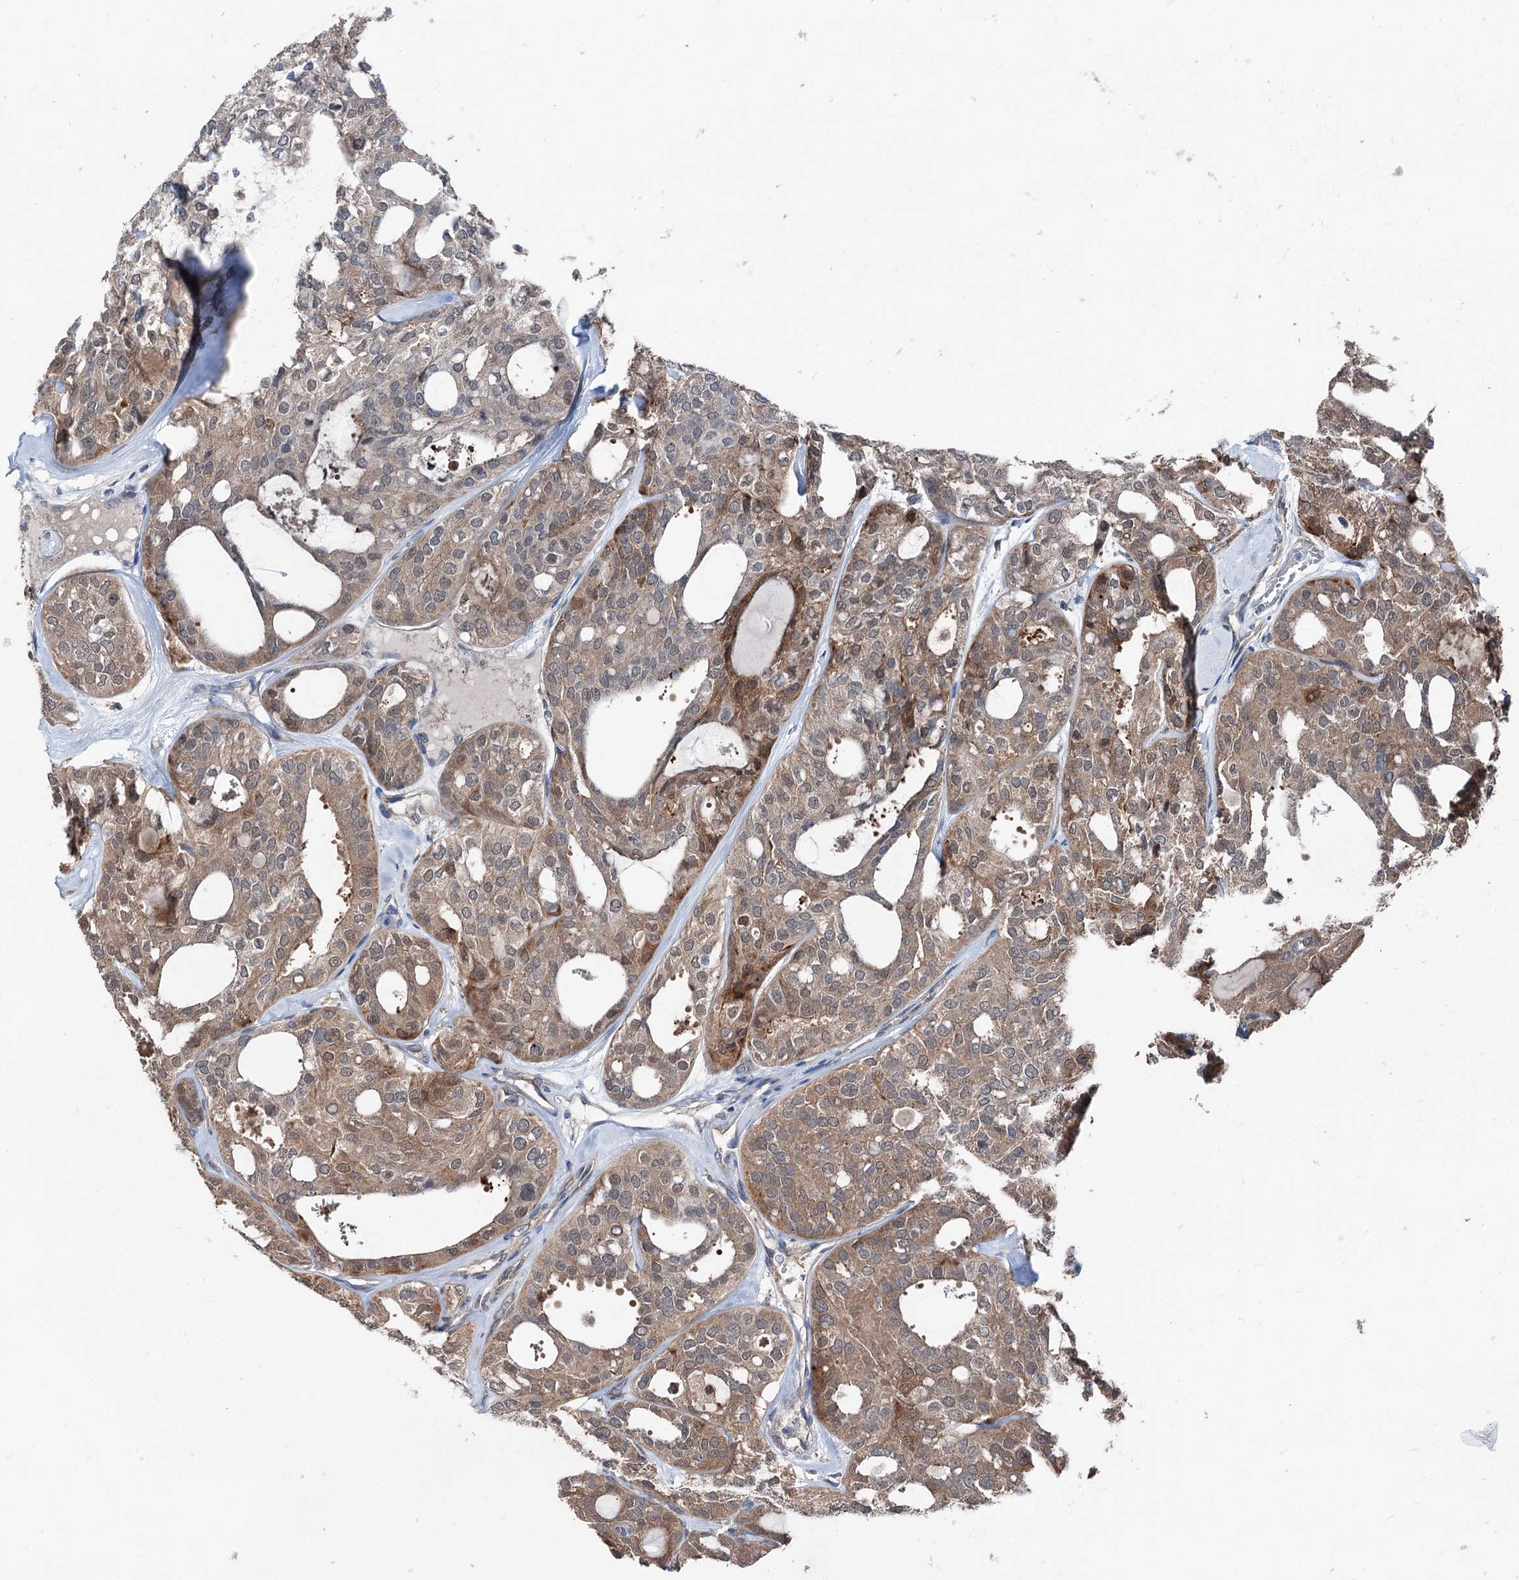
{"staining": {"intensity": "moderate", "quantity": ">75%", "location": "cytoplasmic/membranous"}, "tissue": "thyroid cancer", "cell_type": "Tumor cells", "image_type": "cancer", "snomed": [{"axis": "morphology", "description": "Follicular adenoma carcinoma, NOS"}, {"axis": "topography", "description": "Thyroid gland"}], "caption": "Brown immunohistochemical staining in thyroid cancer (follicular adenoma carcinoma) displays moderate cytoplasmic/membranous expression in approximately >75% of tumor cells. (DAB = brown stain, brightfield microscopy at high magnification).", "gene": "PSMD13", "patient": {"sex": "male", "age": 75}}